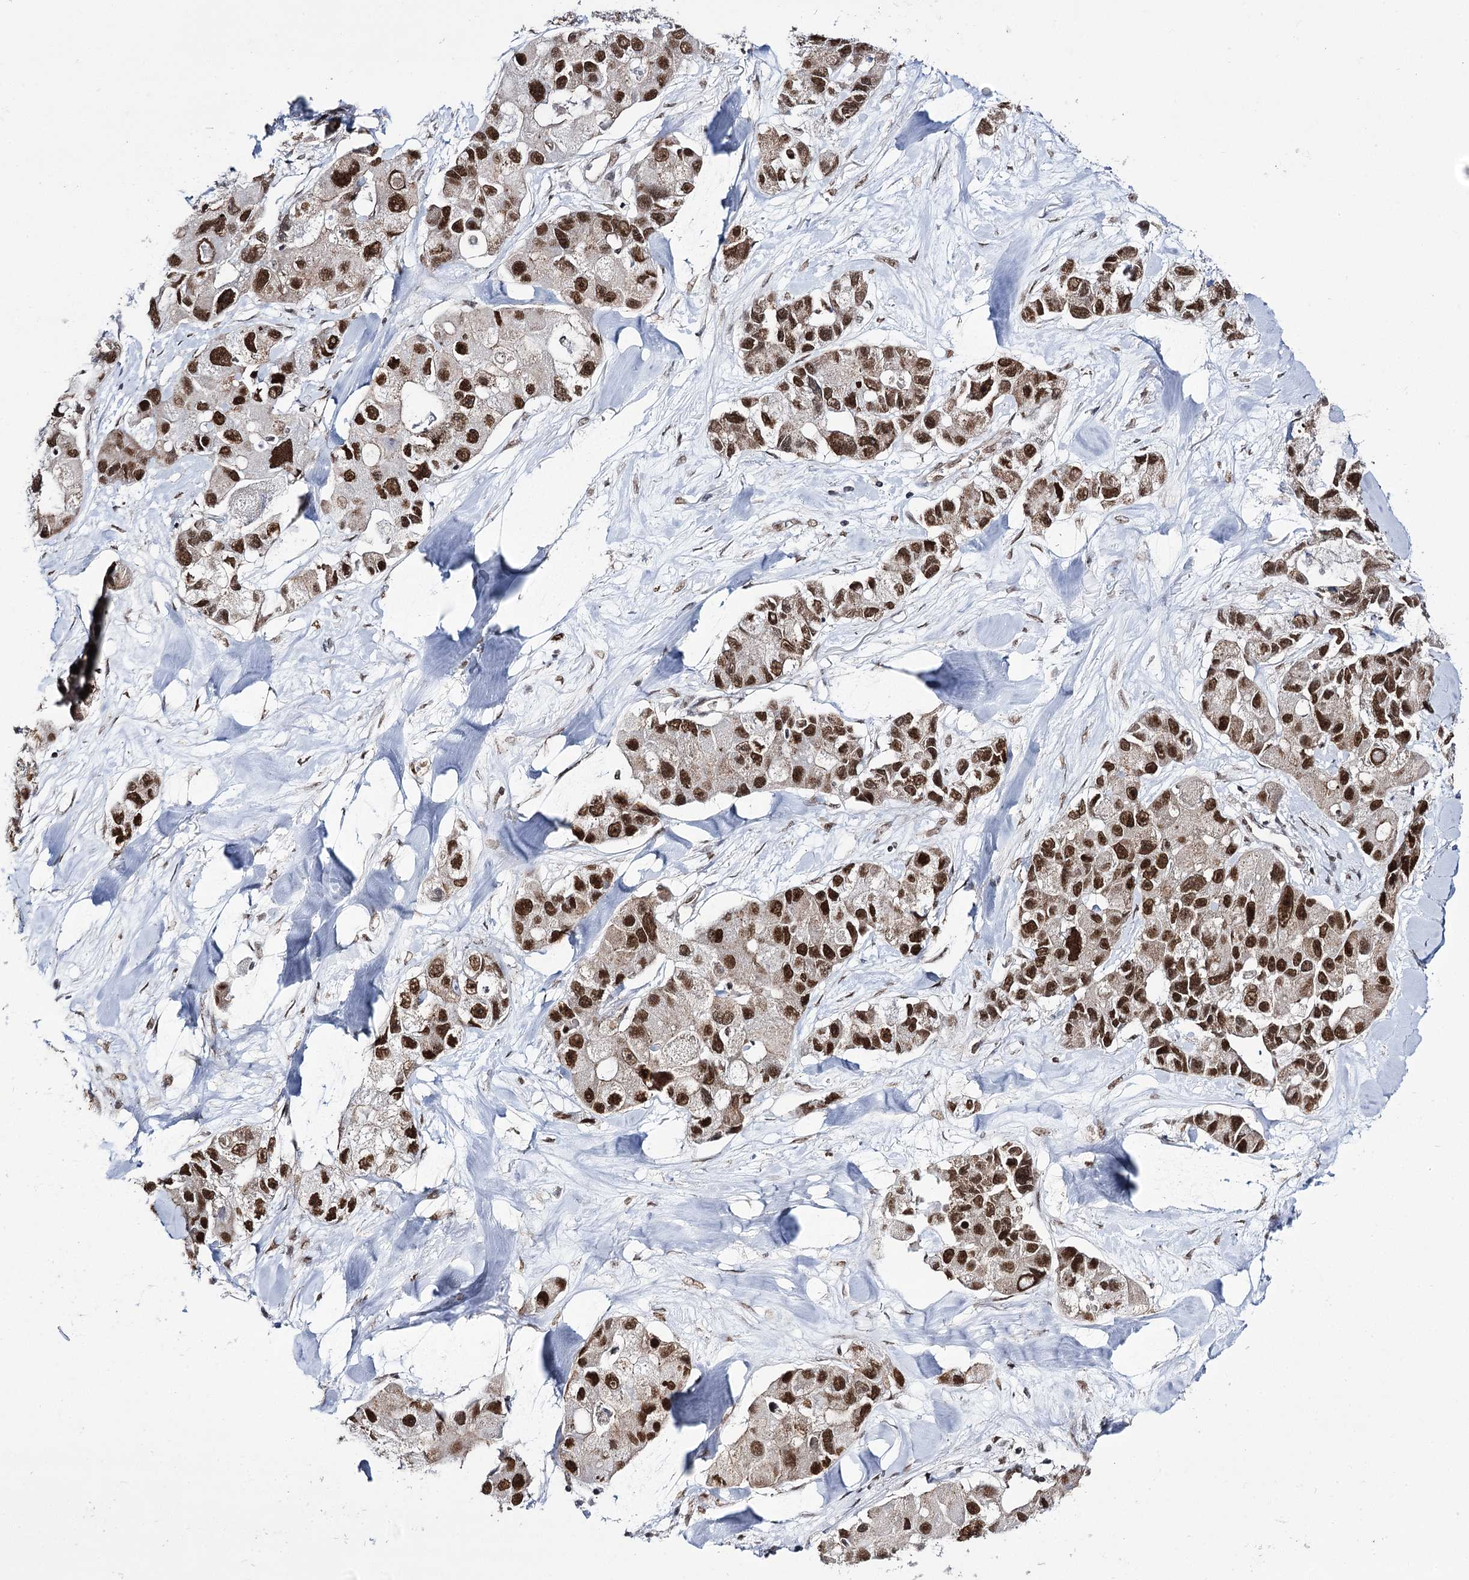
{"staining": {"intensity": "strong", "quantity": ">75%", "location": "nuclear"}, "tissue": "lung cancer", "cell_type": "Tumor cells", "image_type": "cancer", "snomed": [{"axis": "morphology", "description": "Adenocarcinoma, NOS"}, {"axis": "topography", "description": "Lung"}], "caption": "Lung cancer (adenocarcinoma) stained for a protein reveals strong nuclear positivity in tumor cells.", "gene": "VGLL4", "patient": {"sex": "female", "age": 54}}